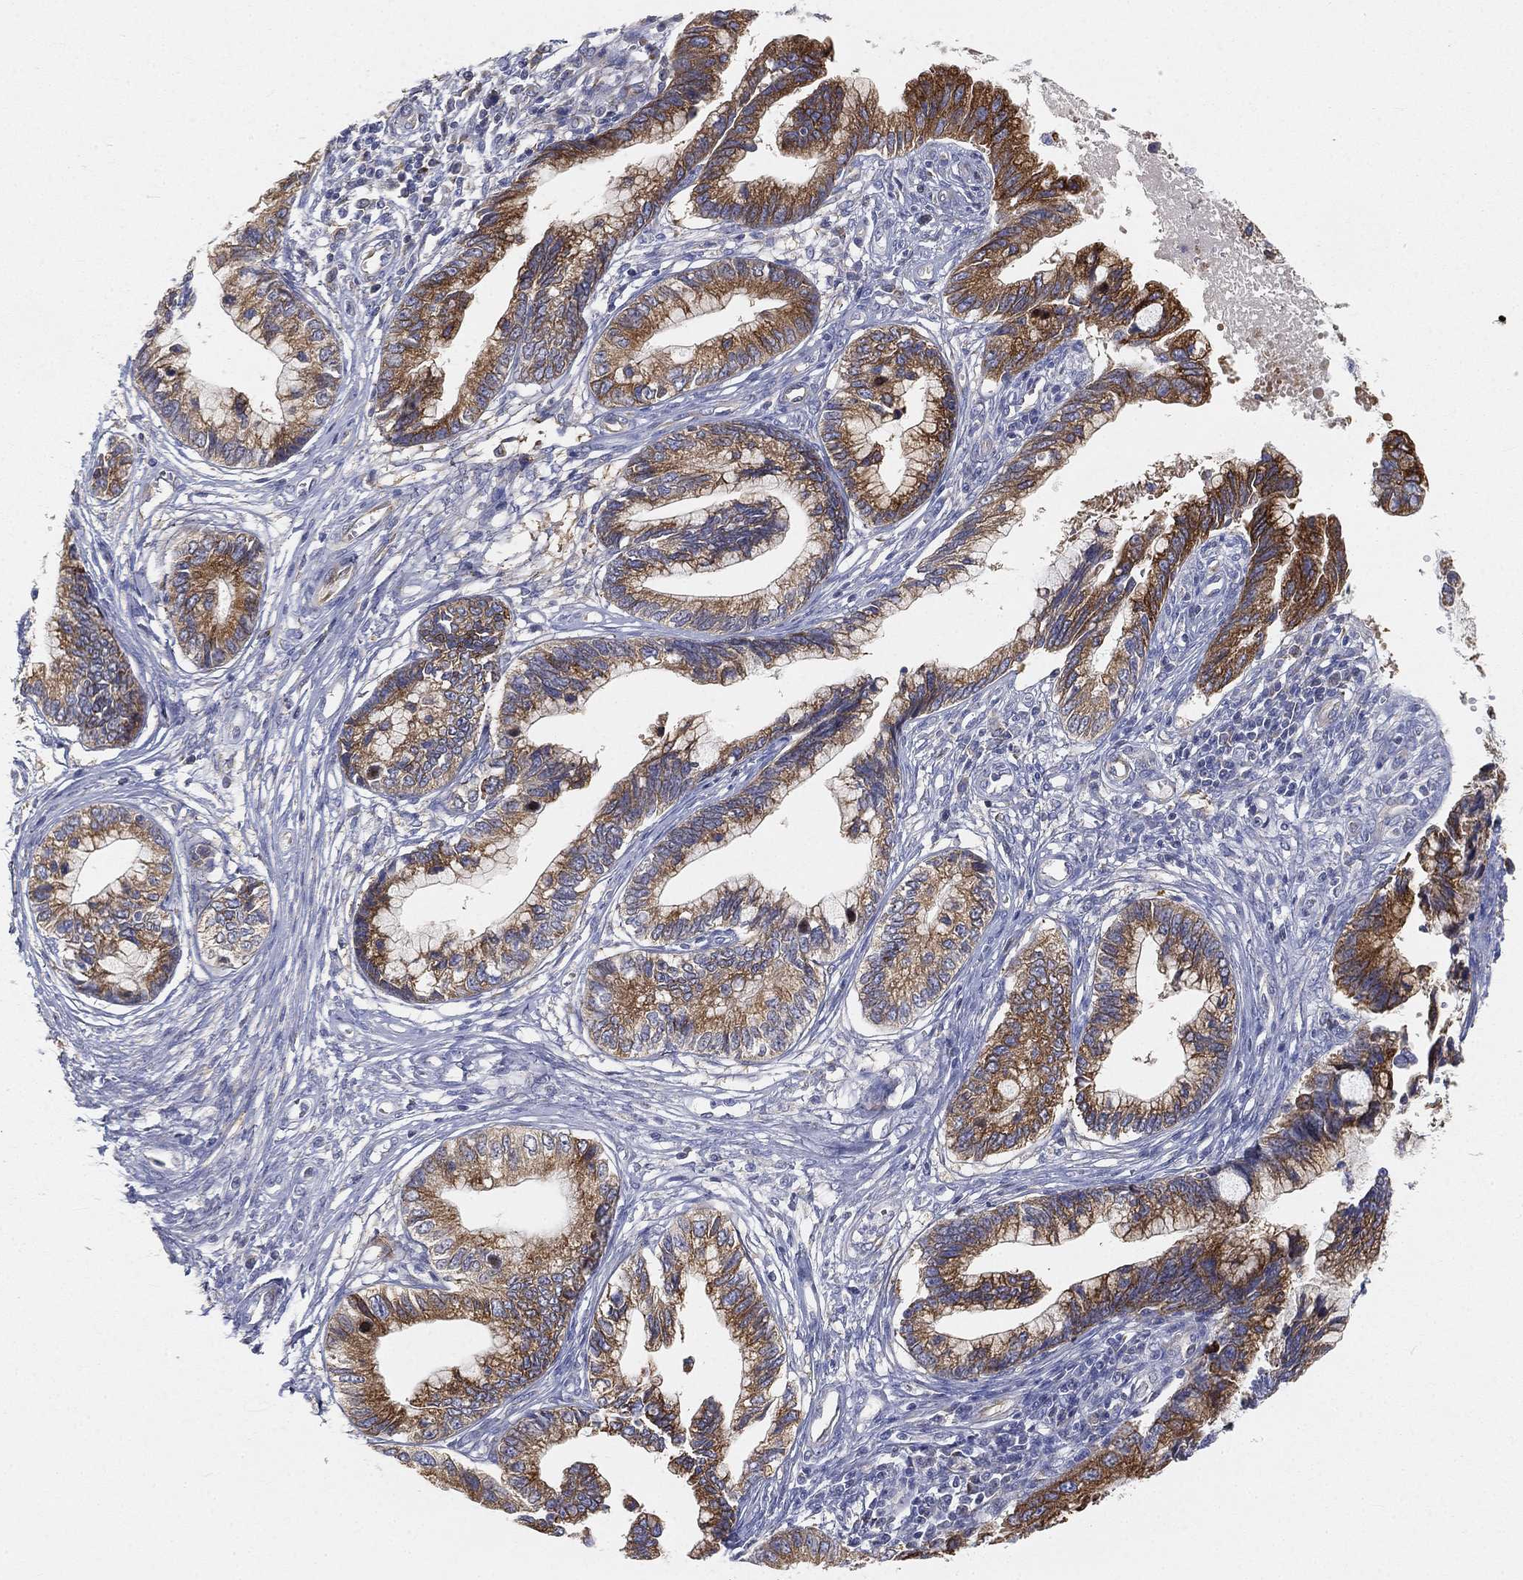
{"staining": {"intensity": "strong", "quantity": ">75%", "location": "cytoplasmic/membranous"}, "tissue": "cervical cancer", "cell_type": "Tumor cells", "image_type": "cancer", "snomed": [{"axis": "morphology", "description": "Adenocarcinoma, NOS"}, {"axis": "topography", "description": "Cervix"}], "caption": "The micrograph displays staining of cervical adenocarcinoma, revealing strong cytoplasmic/membranous protein staining (brown color) within tumor cells.", "gene": "TMEM25", "patient": {"sex": "female", "age": 44}}